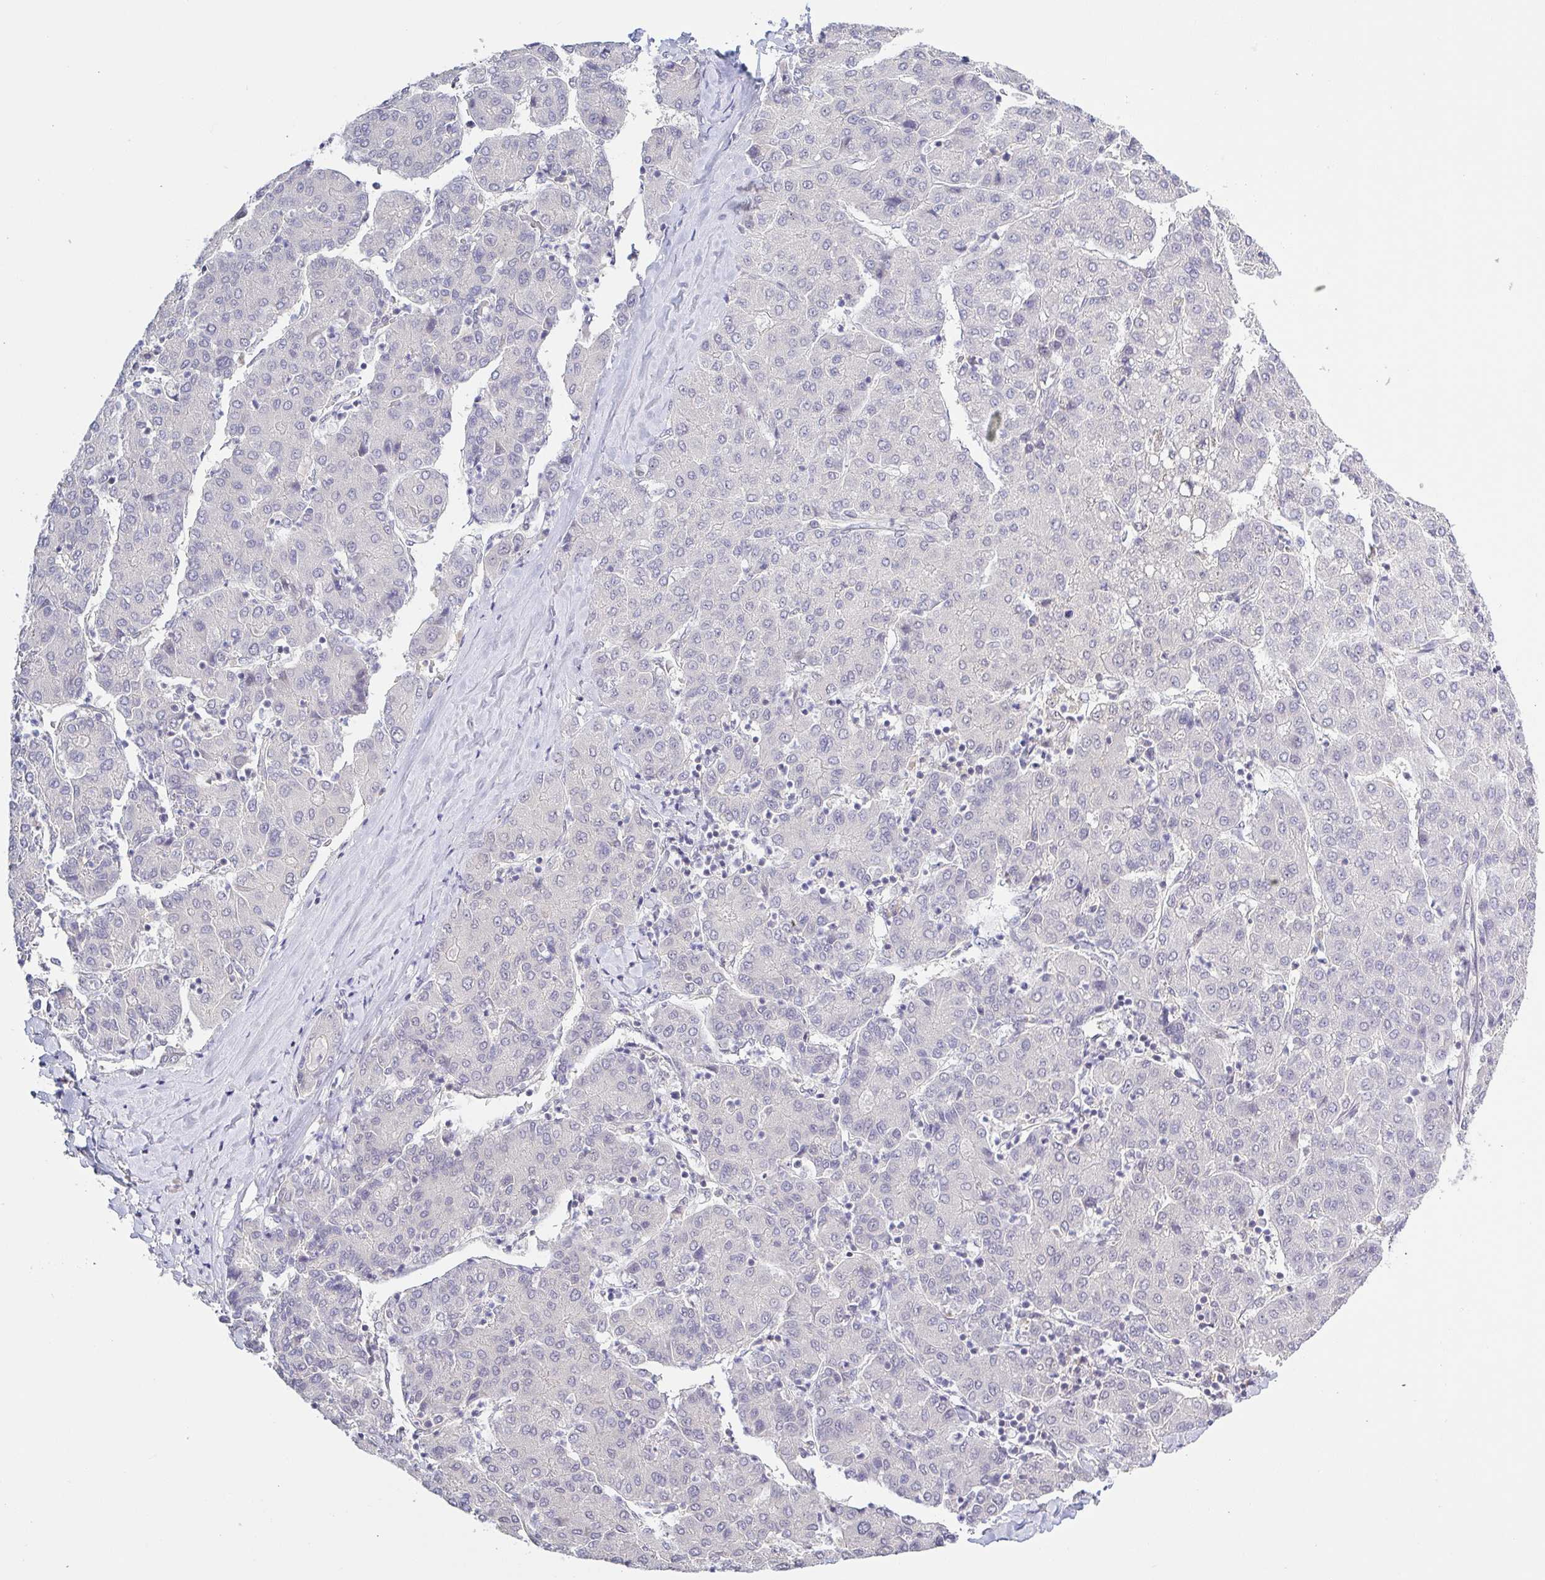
{"staining": {"intensity": "negative", "quantity": "none", "location": "none"}, "tissue": "liver cancer", "cell_type": "Tumor cells", "image_type": "cancer", "snomed": [{"axis": "morphology", "description": "Carcinoma, Hepatocellular, NOS"}, {"axis": "topography", "description": "Liver"}], "caption": "Immunohistochemical staining of liver cancer (hepatocellular carcinoma) exhibits no significant staining in tumor cells. Brightfield microscopy of IHC stained with DAB (brown) and hematoxylin (blue), captured at high magnification.", "gene": "HYPK", "patient": {"sex": "male", "age": 65}}